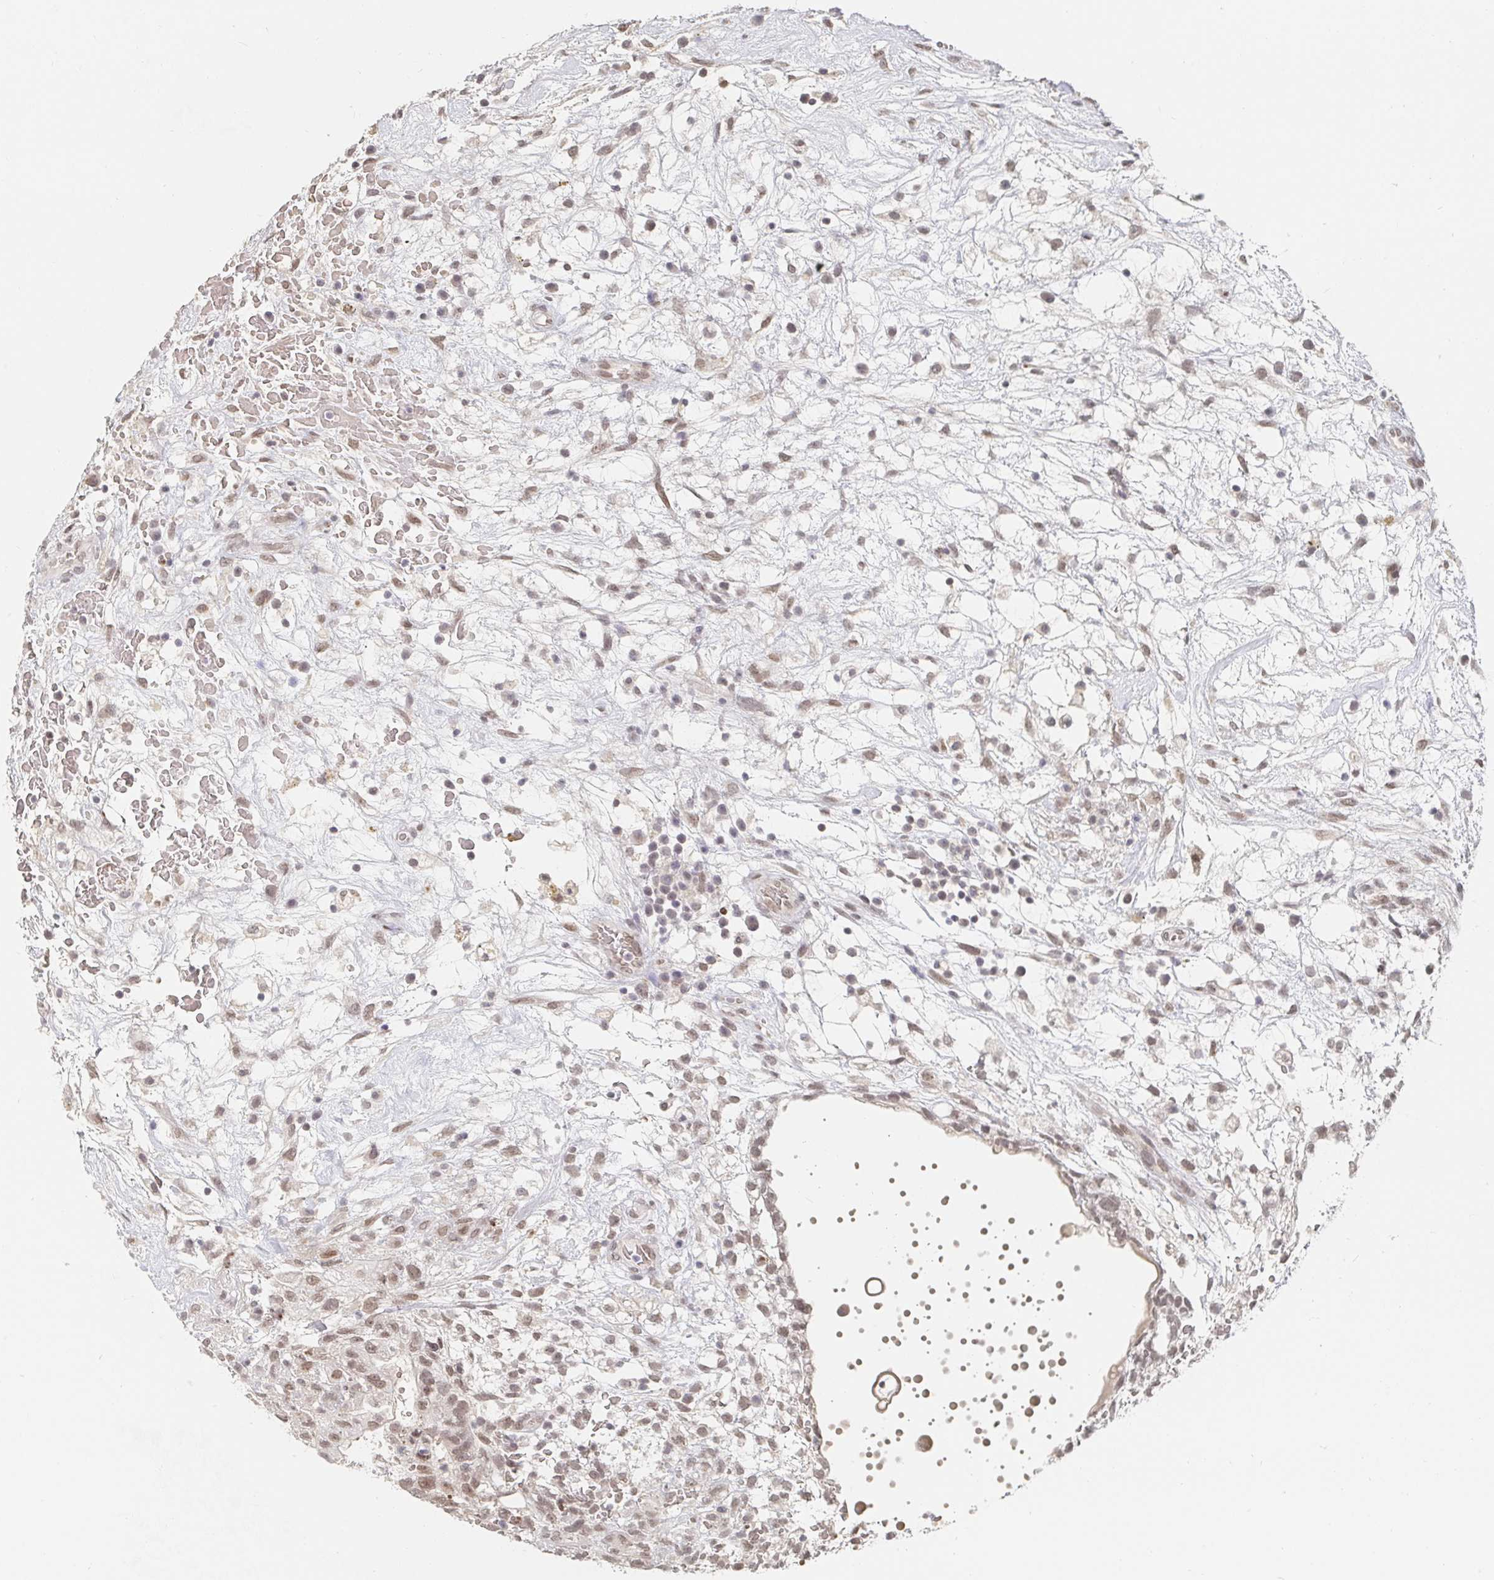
{"staining": {"intensity": "weak", "quantity": ">75%", "location": "nuclear"}, "tissue": "testis cancer", "cell_type": "Tumor cells", "image_type": "cancer", "snomed": [{"axis": "morphology", "description": "Normal tissue, NOS"}, {"axis": "morphology", "description": "Carcinoma, Embryonal, NOS"}, {"axis": "topography", "description": "Testis"}], "caption": "Human testis cancer (embryonal carcinoma) stained with a protein marker displays weak staining in tumor cells.", "gene": "CHD2", "patient": {"sex": "male", "age": 32}}